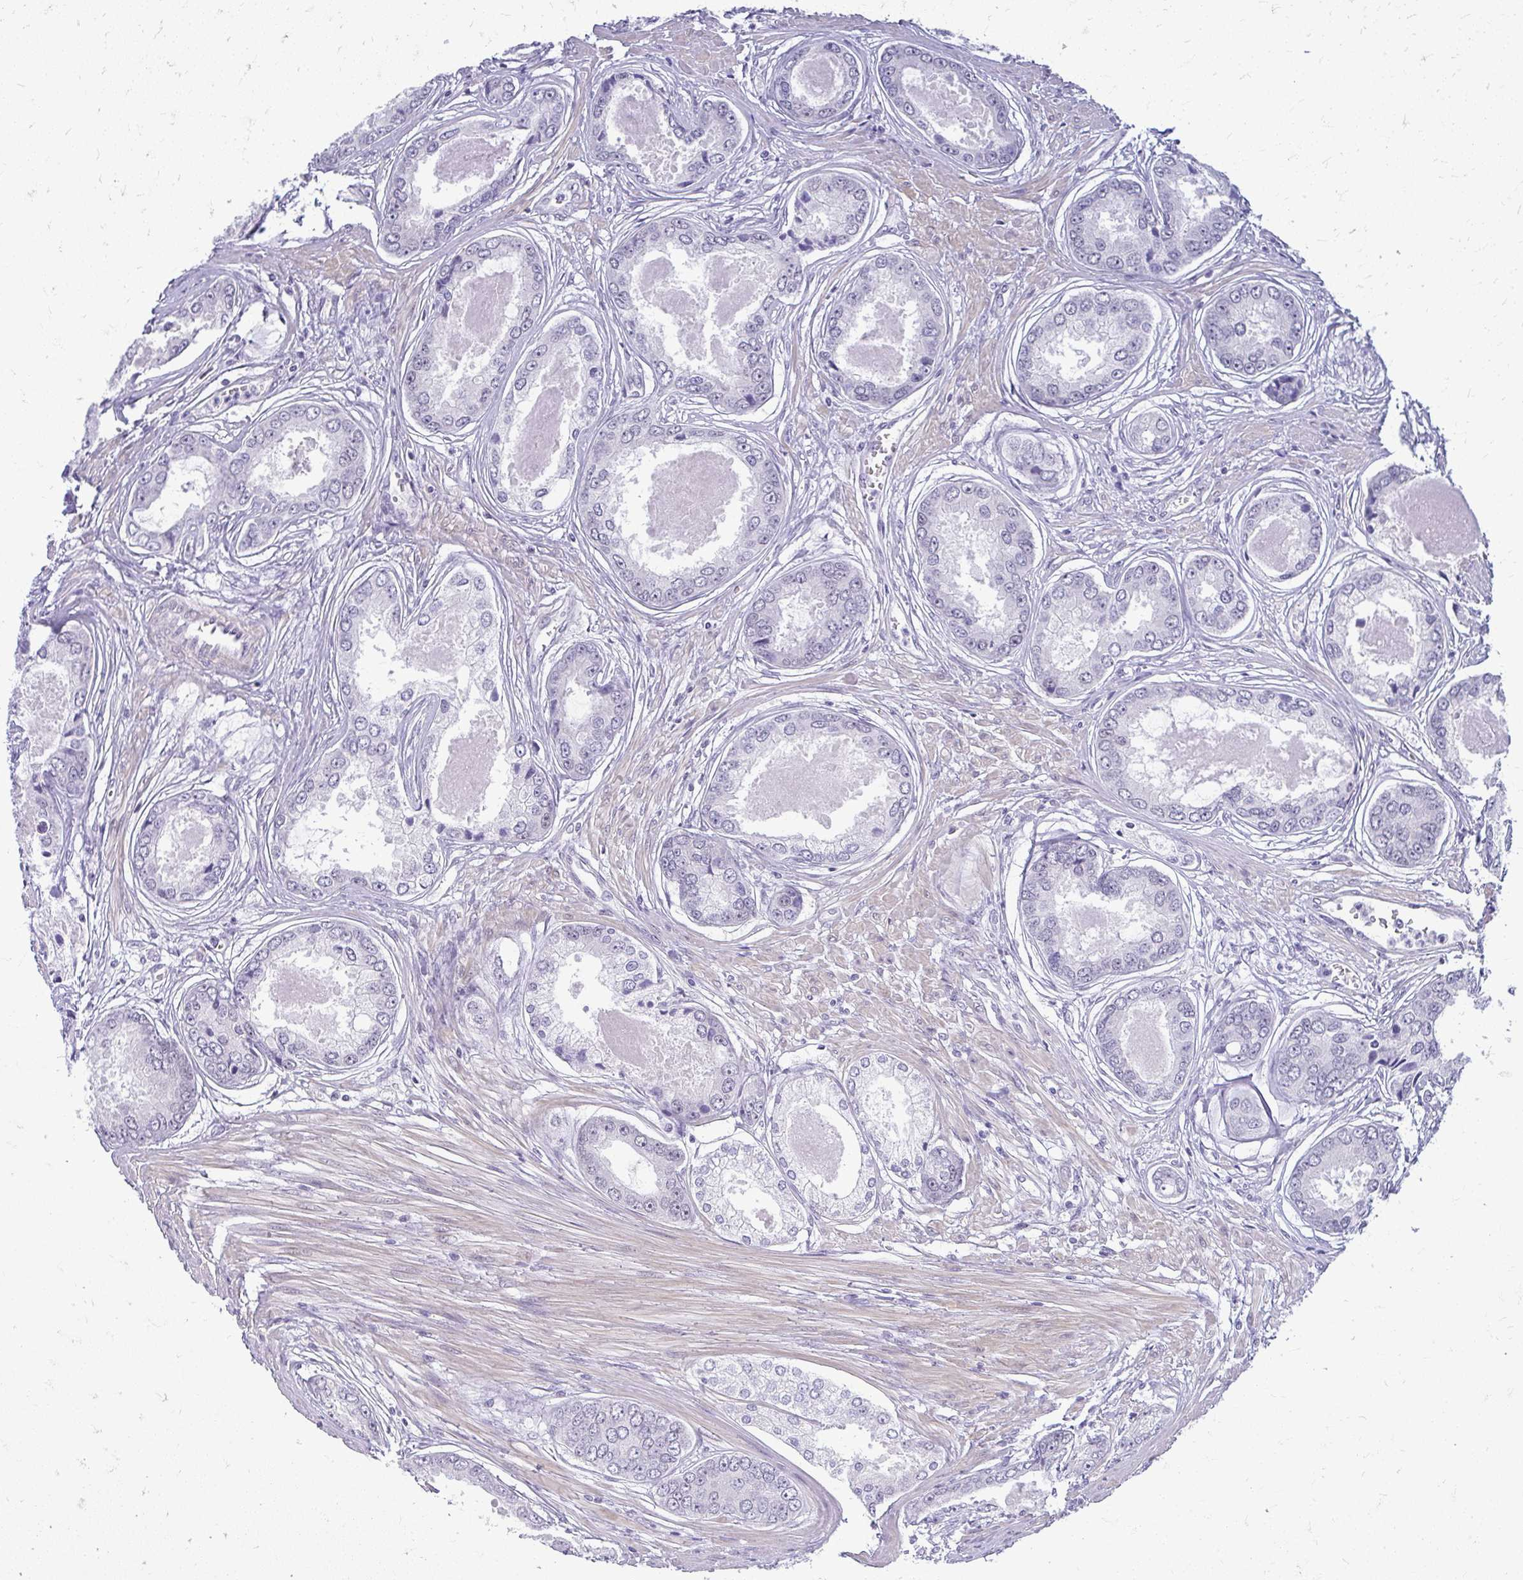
{"staining": {"intensity": "negative", "quantity": "none", "location": "none"}, "tissue": "prostate cancer", "cell_type": "Tumor cells", "image_type": "cancer", "snomed": [{"axis": "morphology", "description": "Adenocarcinoma, Low grade"}, {"axis": "topography", "description": "Prostate"}], "caption": "The image demonstrates no staining of tumor cells in prostate cancer.", "gene": "TEX33", "patient": {"sex": "male", "age": 68}}